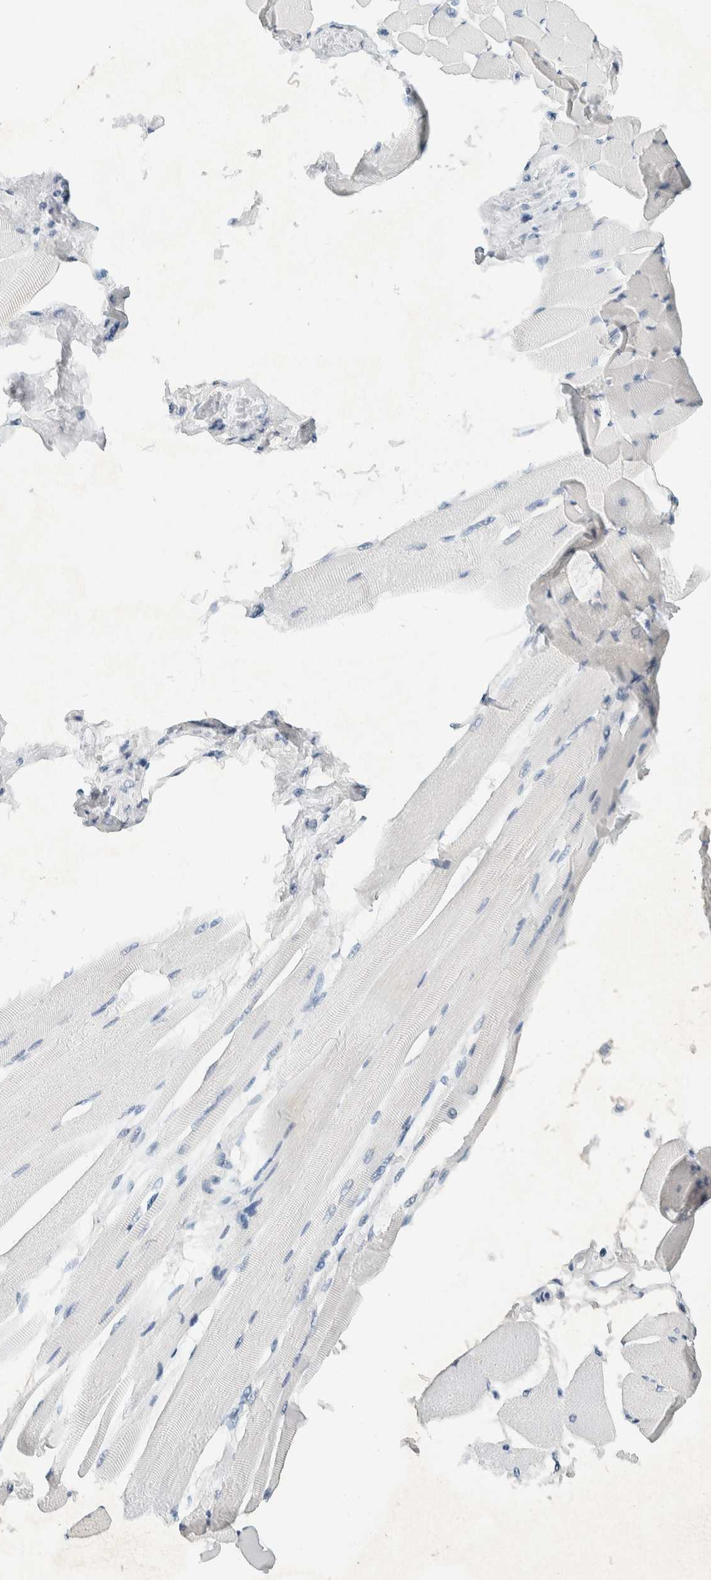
{"staining": {"intensity": "negative", "quantity": "none", "location": "none"}, "tissue": "skeletal muscle", "cell_type": "Myocytes", "image_type": "normal", "snomed": [{"axis": "morphology", "description": "Normal tissue, NOS"}, {"axis": "topography", "description": "Skeletal muscle"}, {"axis": "topography", "description": "Peripheral nerve tissue"}], "caption": "Immunohistochemical staining of unremarkable human skeletal muscle displays no significant positivity in myocytes. (DAB (3,3'-diaminobenzidine) immunohistochemistry (IHC) visualized using brightfield microscopy, high magnification).", "gene": "ALOX12B", "patient": {"sex": "female", "age": 84}}